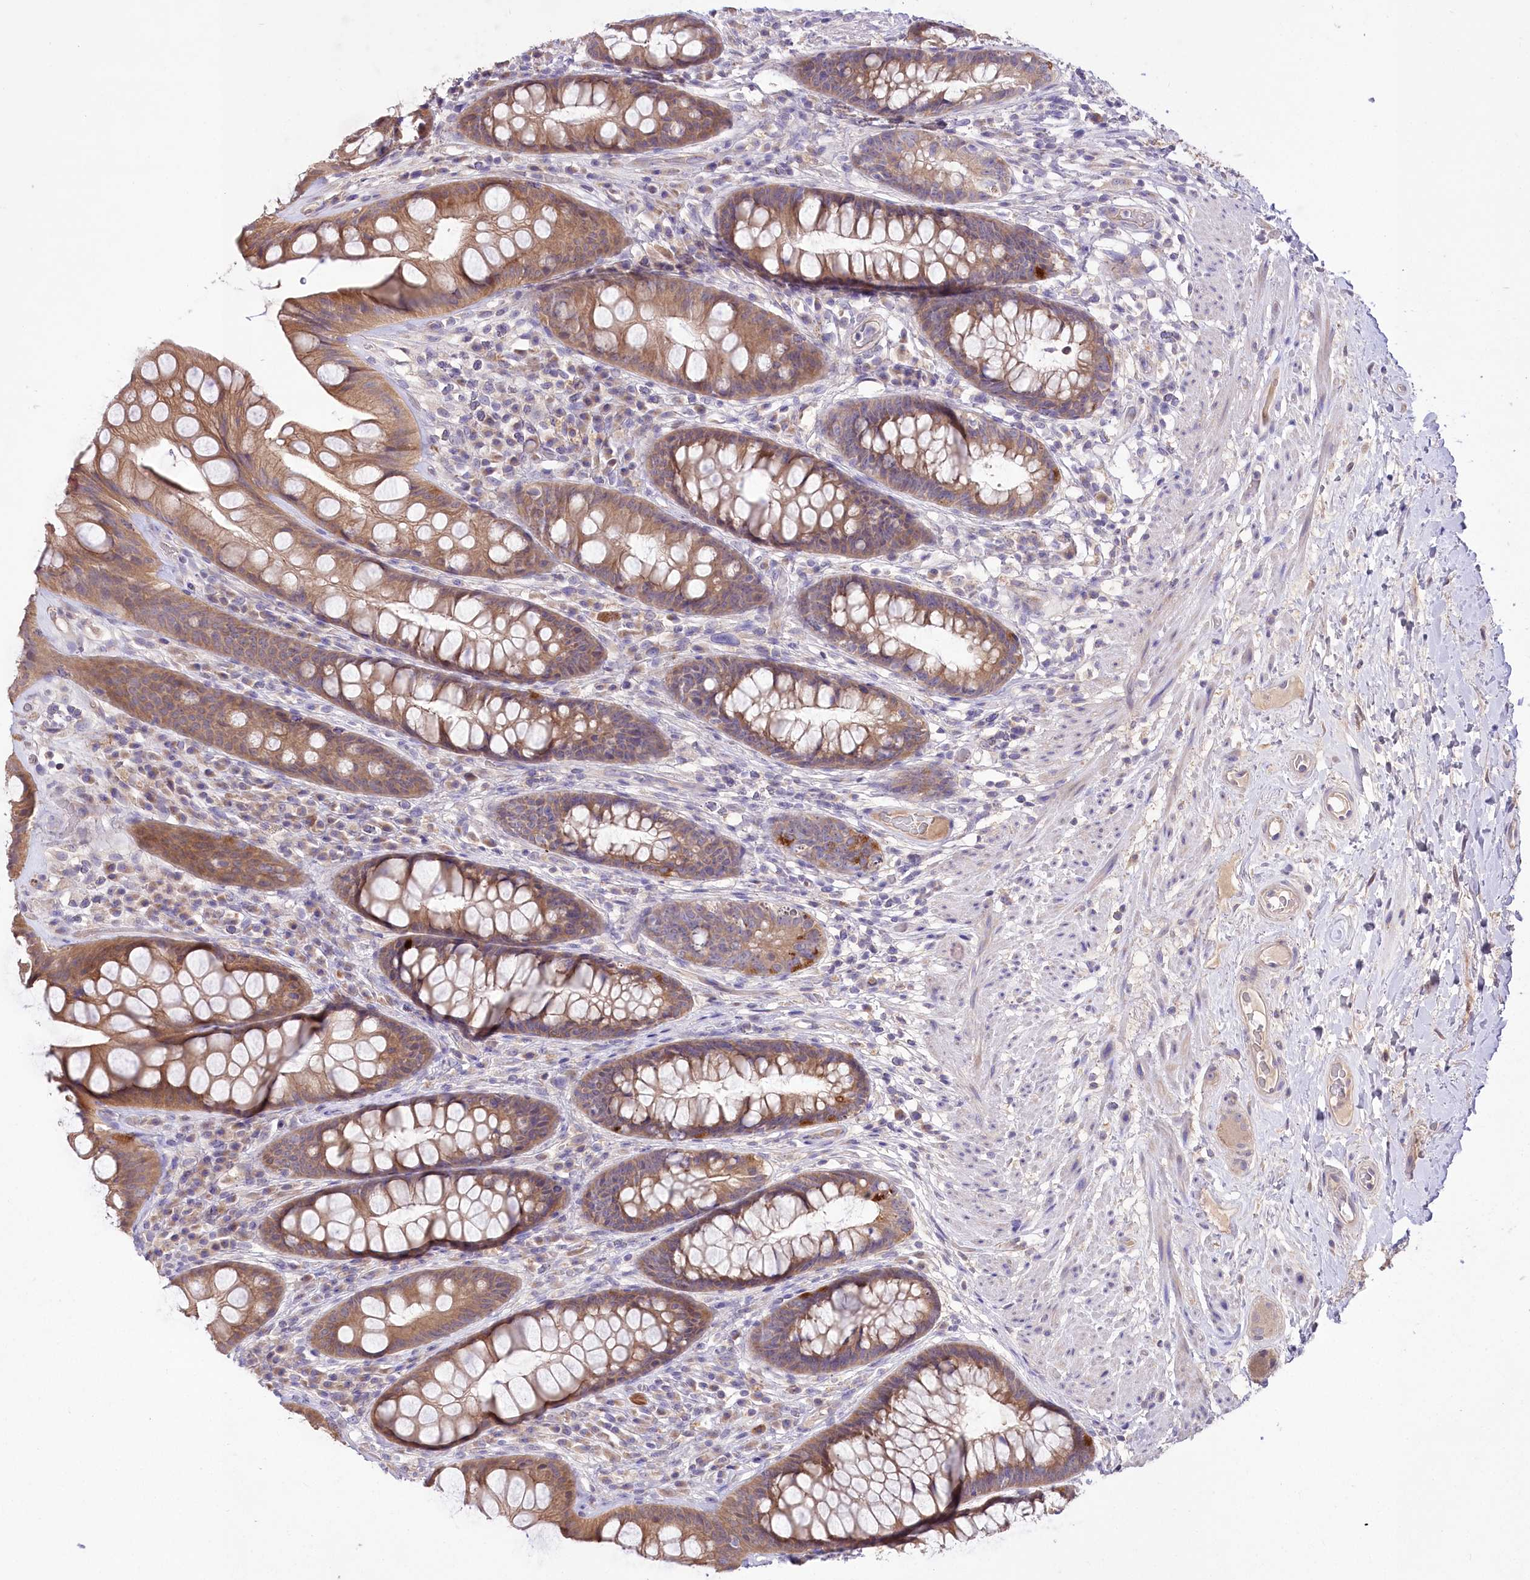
{"staining": {"intensity": "moderate", "quantity": ">75%", "location": "cytoplasmic/membranous"}, "tissue": "rectum", "cell_type": "Glandular cells", "image_type": "normal", "snomed": [{"axis": "morphology", "description": "Normal tissue, NOS"}, {"axis": "topography", "description": "Rectum"}], "caption": "Immunohistochemical staining of benign human rectum displays moderate cytoplasmic/membranous protein positivity in approximately >75% of glandular cells. (IHC, brightfield microscopy, high magnification).", "gene": "PBLD", "patient": {"sex": "male", "age": 74}}